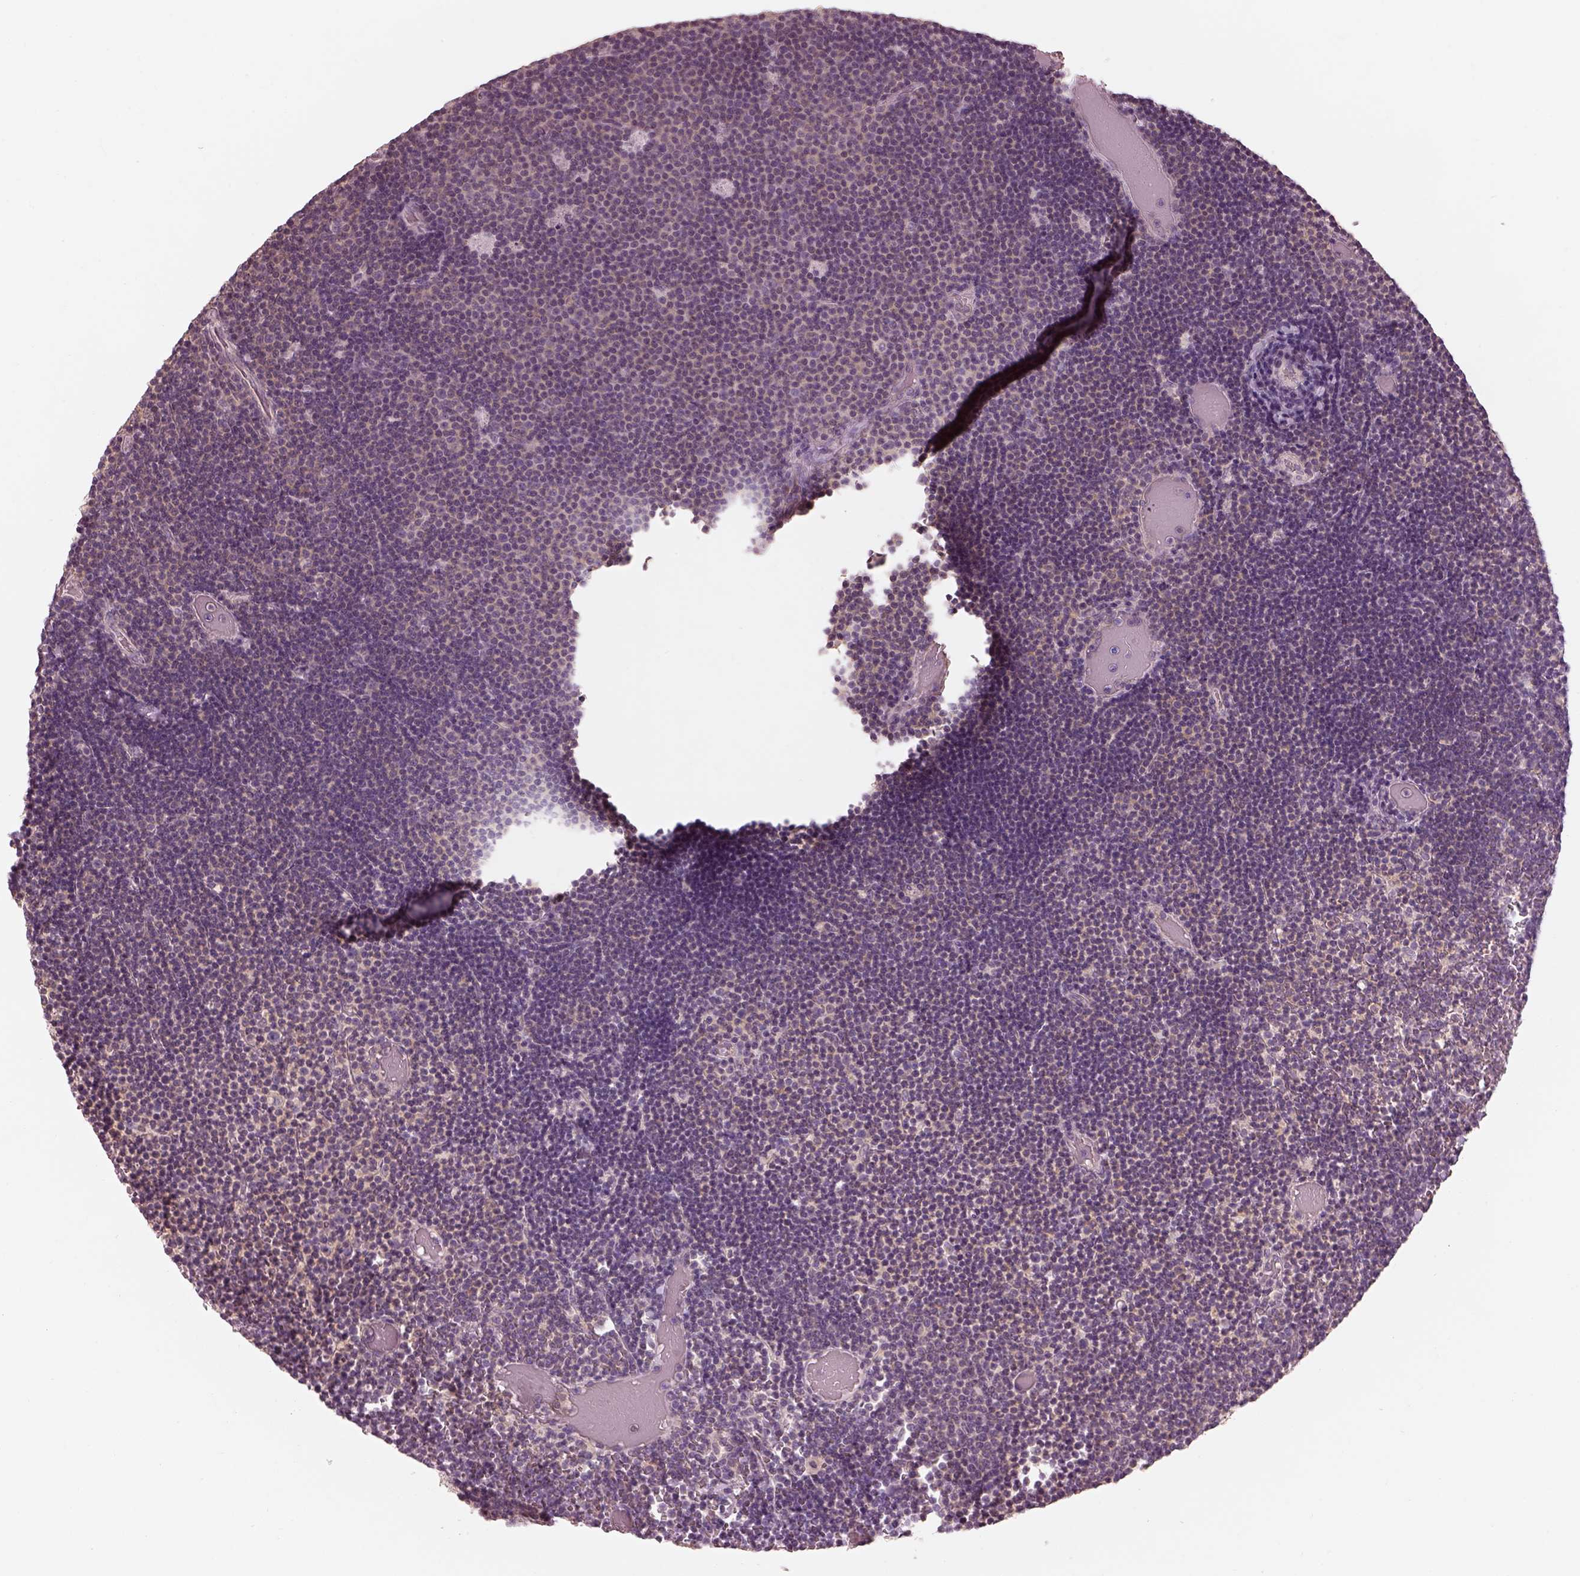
{"staining": {"intensity": "weak", "quantity": ">75%", "location": "cytoplasmic/membranous"}, "tissue": "lymphoma", "cell_type": "Tumor cells", "image_type": "cancer", "snomed": [{"axis": "morphology", "description": "Malignant lymphoma, non-Hodgkin's type, Low grade"}, {"axis": "topography", "description": "Brain"}], "caption": "Lymphoma stained for a protein reveals weak cytoplasmic/membranous positivity in tumor cells.", "gene": "PRKACG", "patient": {"sex": "female", "age": 66}}